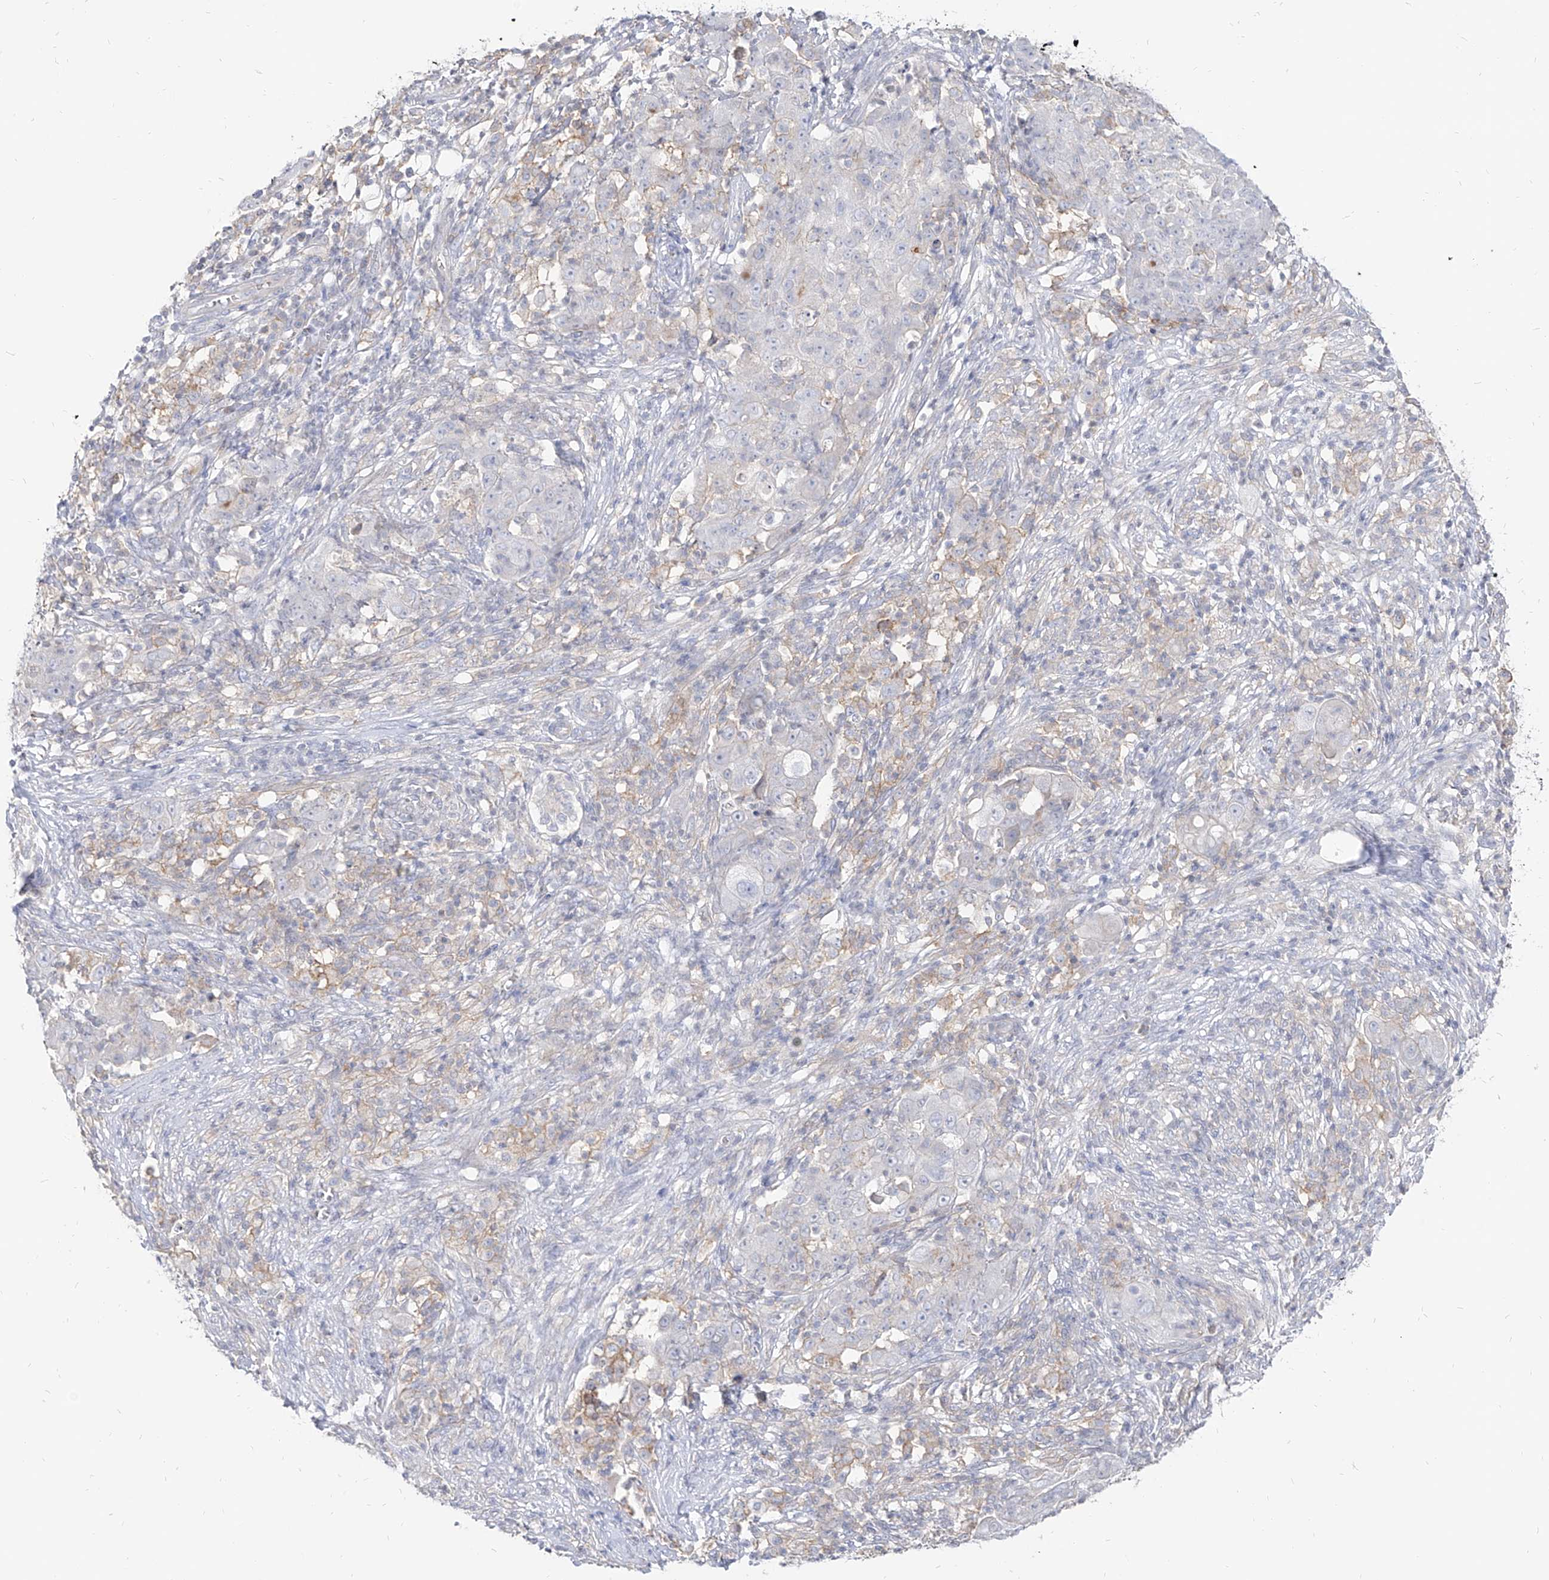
{"staining": {"intensity": "negative", "quantity": "none", "location": "none"}, "tissue": "ovarian cancer", "cell_type": "Tumor cells", "image_type": "cancer", "snomed": [{"axis": "morphology", "description": "Carcinoma, endometroid"}, {"axis": "topography", "description": "Ovary"}], "caption": "The histopathology image reveals no significant positivity in tumor cells of endometroid carcinoma (ovarian). (Stains: DAB (3,3'-diaminobenzidine) immunohistochemistry with hematoxylin counter stain, Microscopy: brightfield microscopy at high magnification).", "gene": "RBFOX3", "patient": {"sex": "female", "age": 42}}